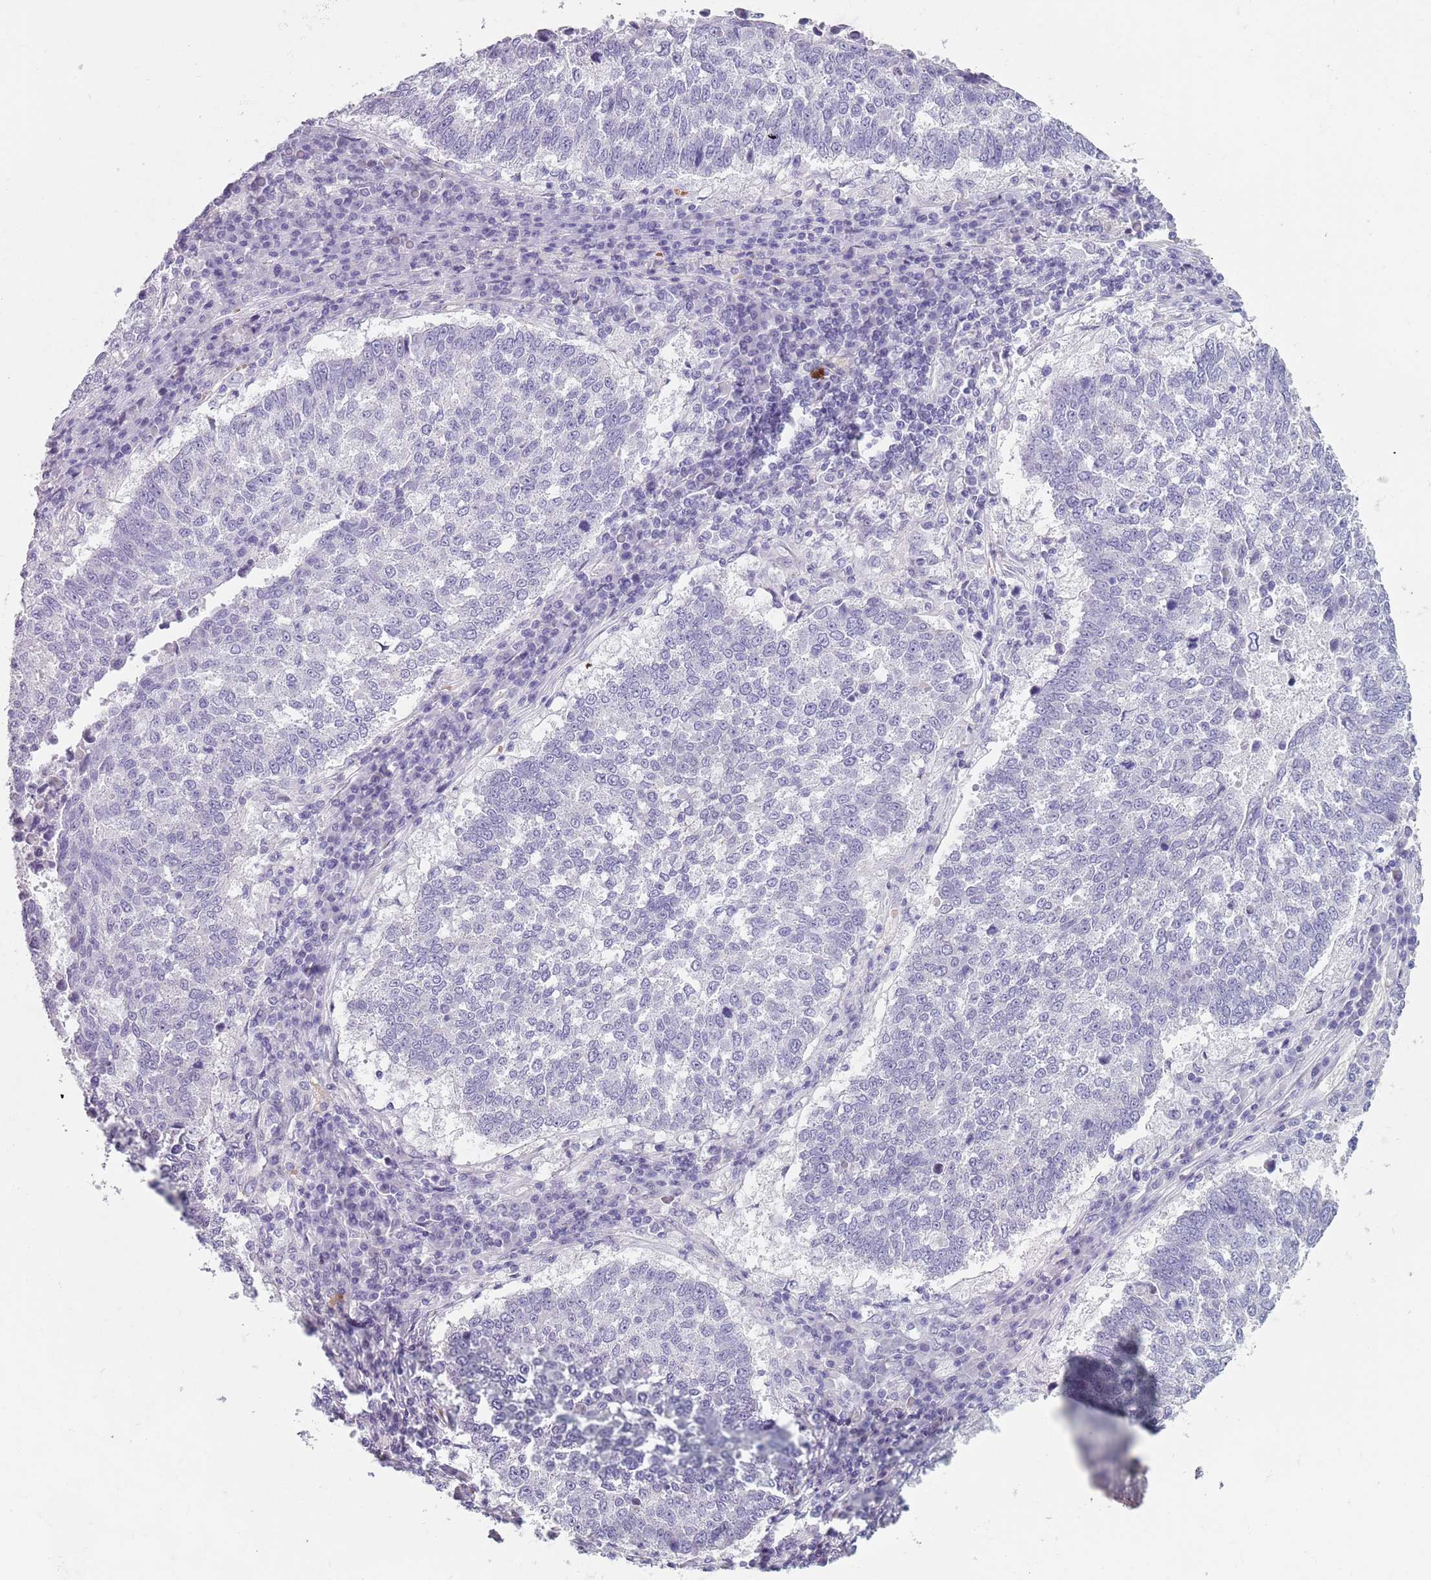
{"staining": {"intensity": "negative", "quantity": "none", "location": "none"}, "tissue": "lung cancer", "cell_type": "Tumor cells", "image_type": "cancer", "snomed": [{"axis": "morphology", "description": "Squamous cell carcinoma, NOS"}, {"axis": "topography", "description": "Lung"}], "caption": "The histopathology image displays no staining of tumor cells in squamous cell carcinoma (lung).", "gene": "SPESP1", "patient": {"sex": "male", "age": 73}}